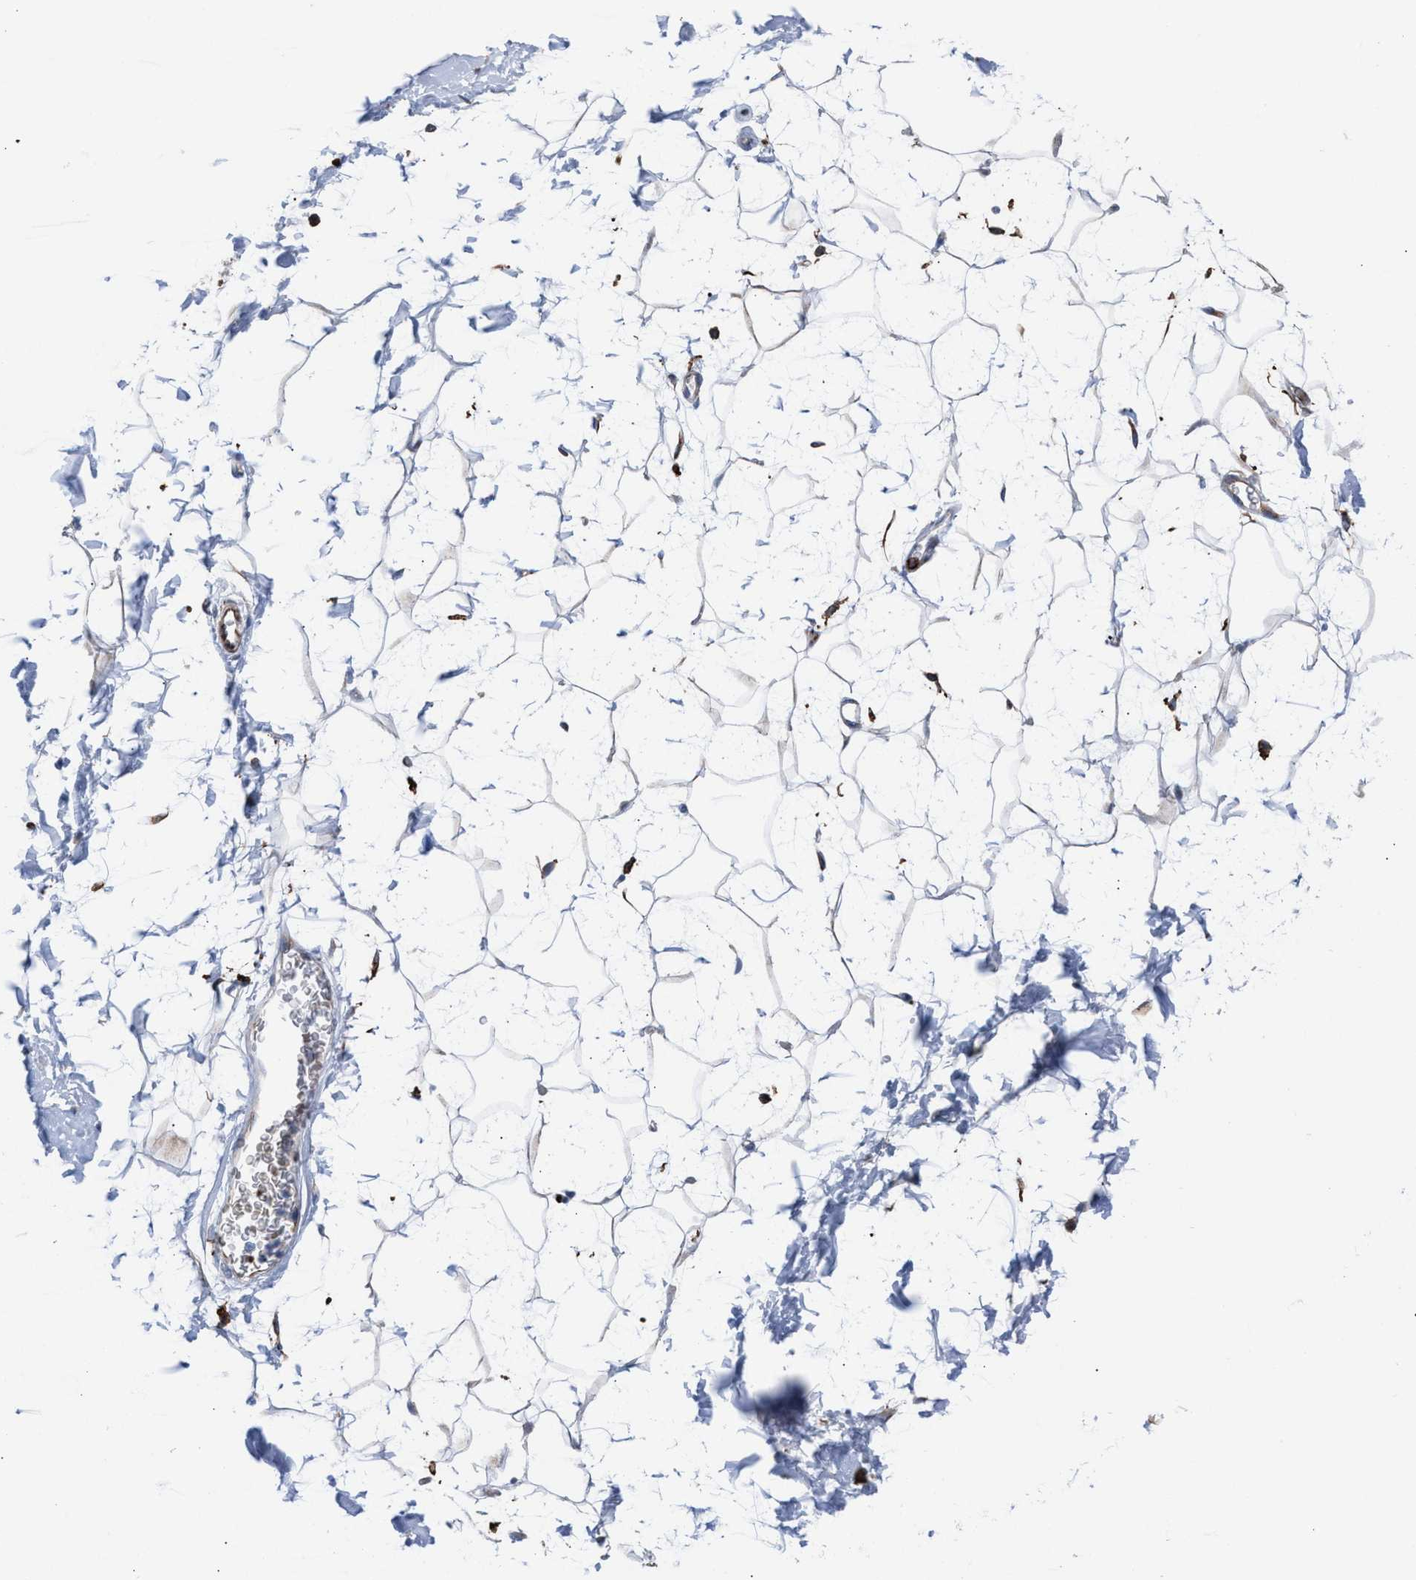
{"staining": {"intensity": "negative", "quantity": "none", "location": "none"}, "tissue": "adipose tissue", "cell_type": "Adipocytes", "image_type": "normal", "snomed": [{"axis": "morphology", "description": "Normal tissue, NOS"}, {"axis": "topography", "description": "Soft tissue"}], "caption": "IHC image of normal adipose tissue stained for a protein (brown), which displays no positivity in adipocytes.", "gene": "SLC47A1", "patient": {"sex": "male", "age": 72}}